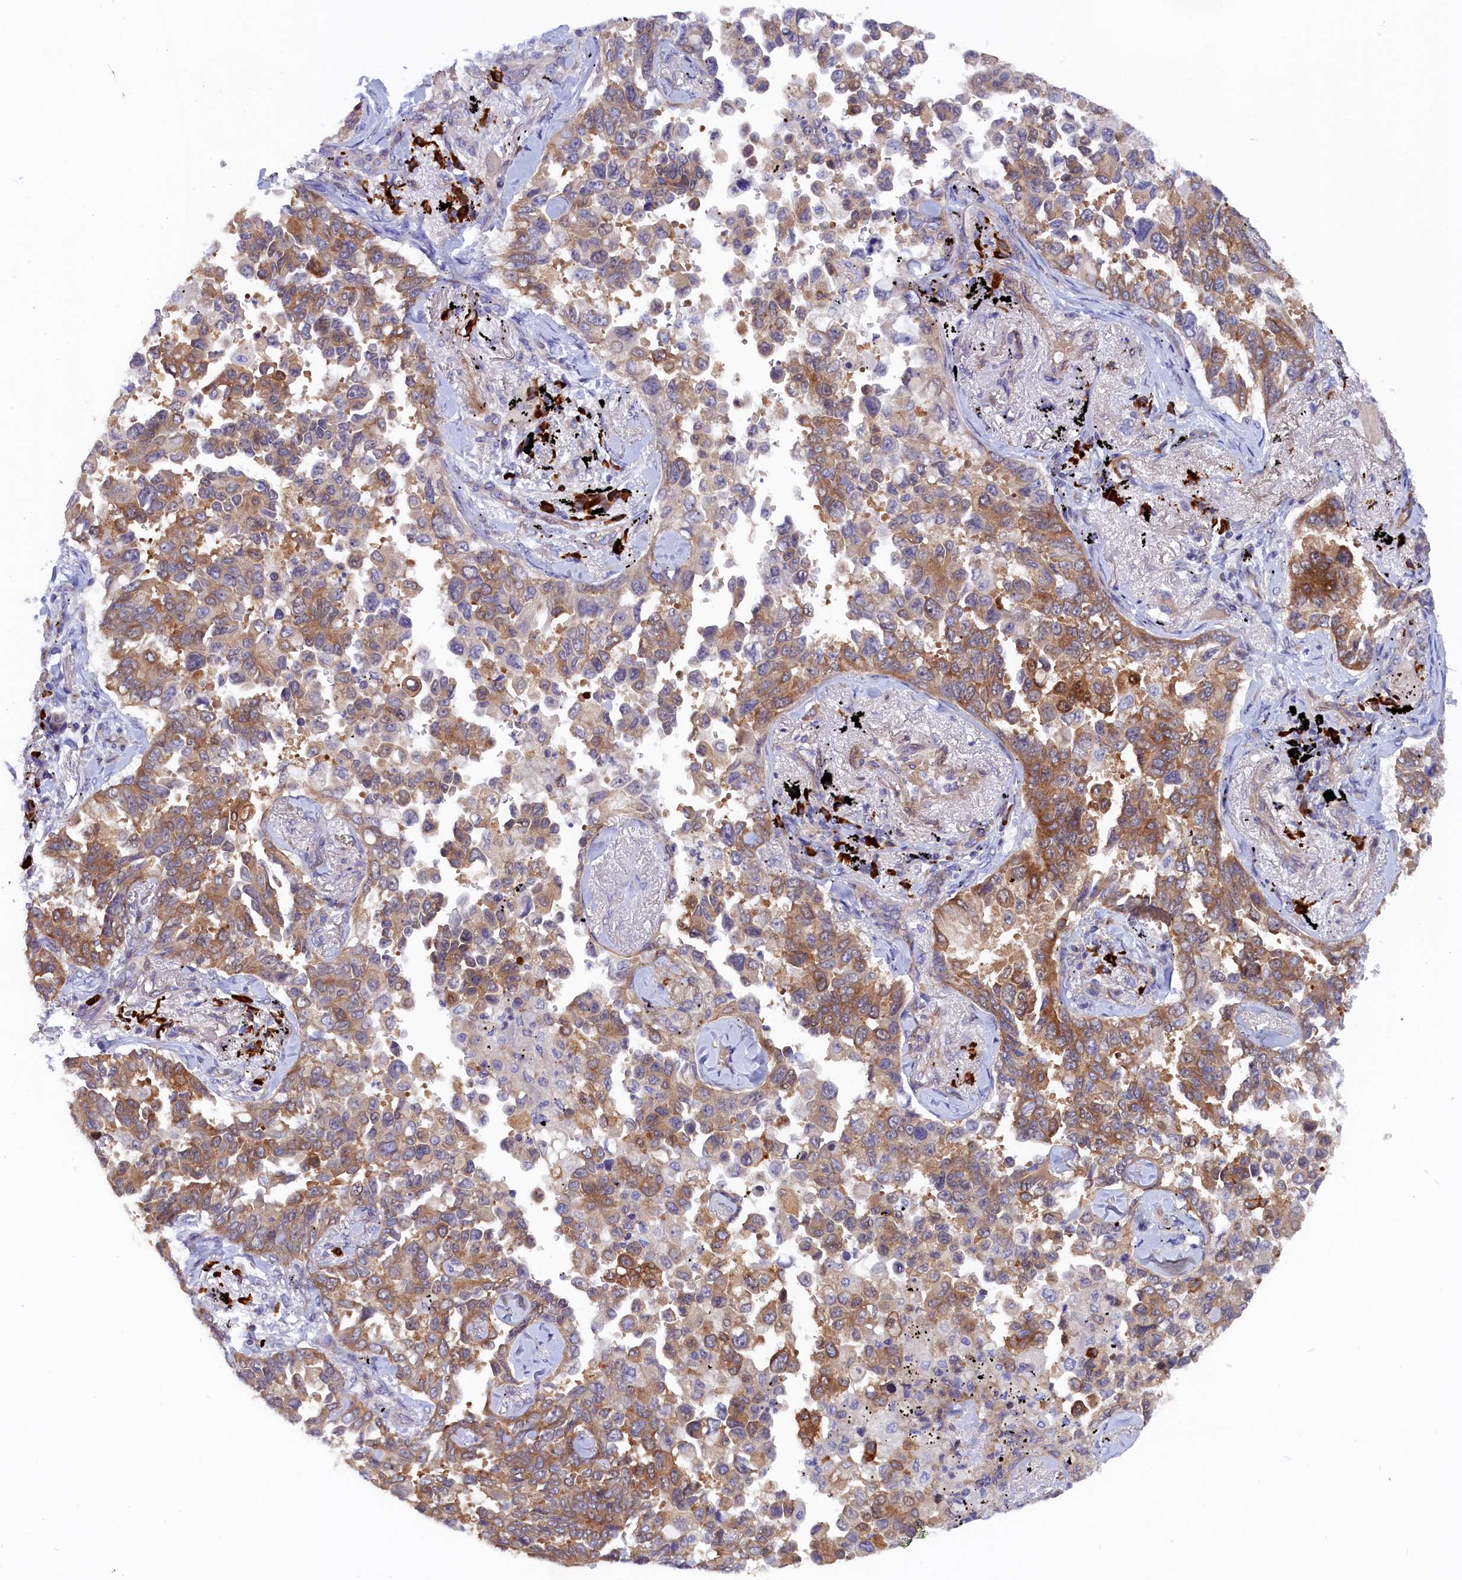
{"staining": {"intensity": "moderate", "quantity": ">75%", "location": "cytoplasmic/membranous"}, "tissue": "lung cancer", "cell_type": "Tumor cells", "image_type": "cancer", "snomed": [{"axis": "morphology", "description": "Adenocarcinoma, NOS"}, {"axis": "topography", "description": "Lung"}], "caption": "Protein staining of lung adenocarcinoma tissue reveals moderate cytoplasmic/membranous positivity in about >75% of tumor cells.", "gene": "JPT2", "patient": {"sex": "female", "age": 67}}